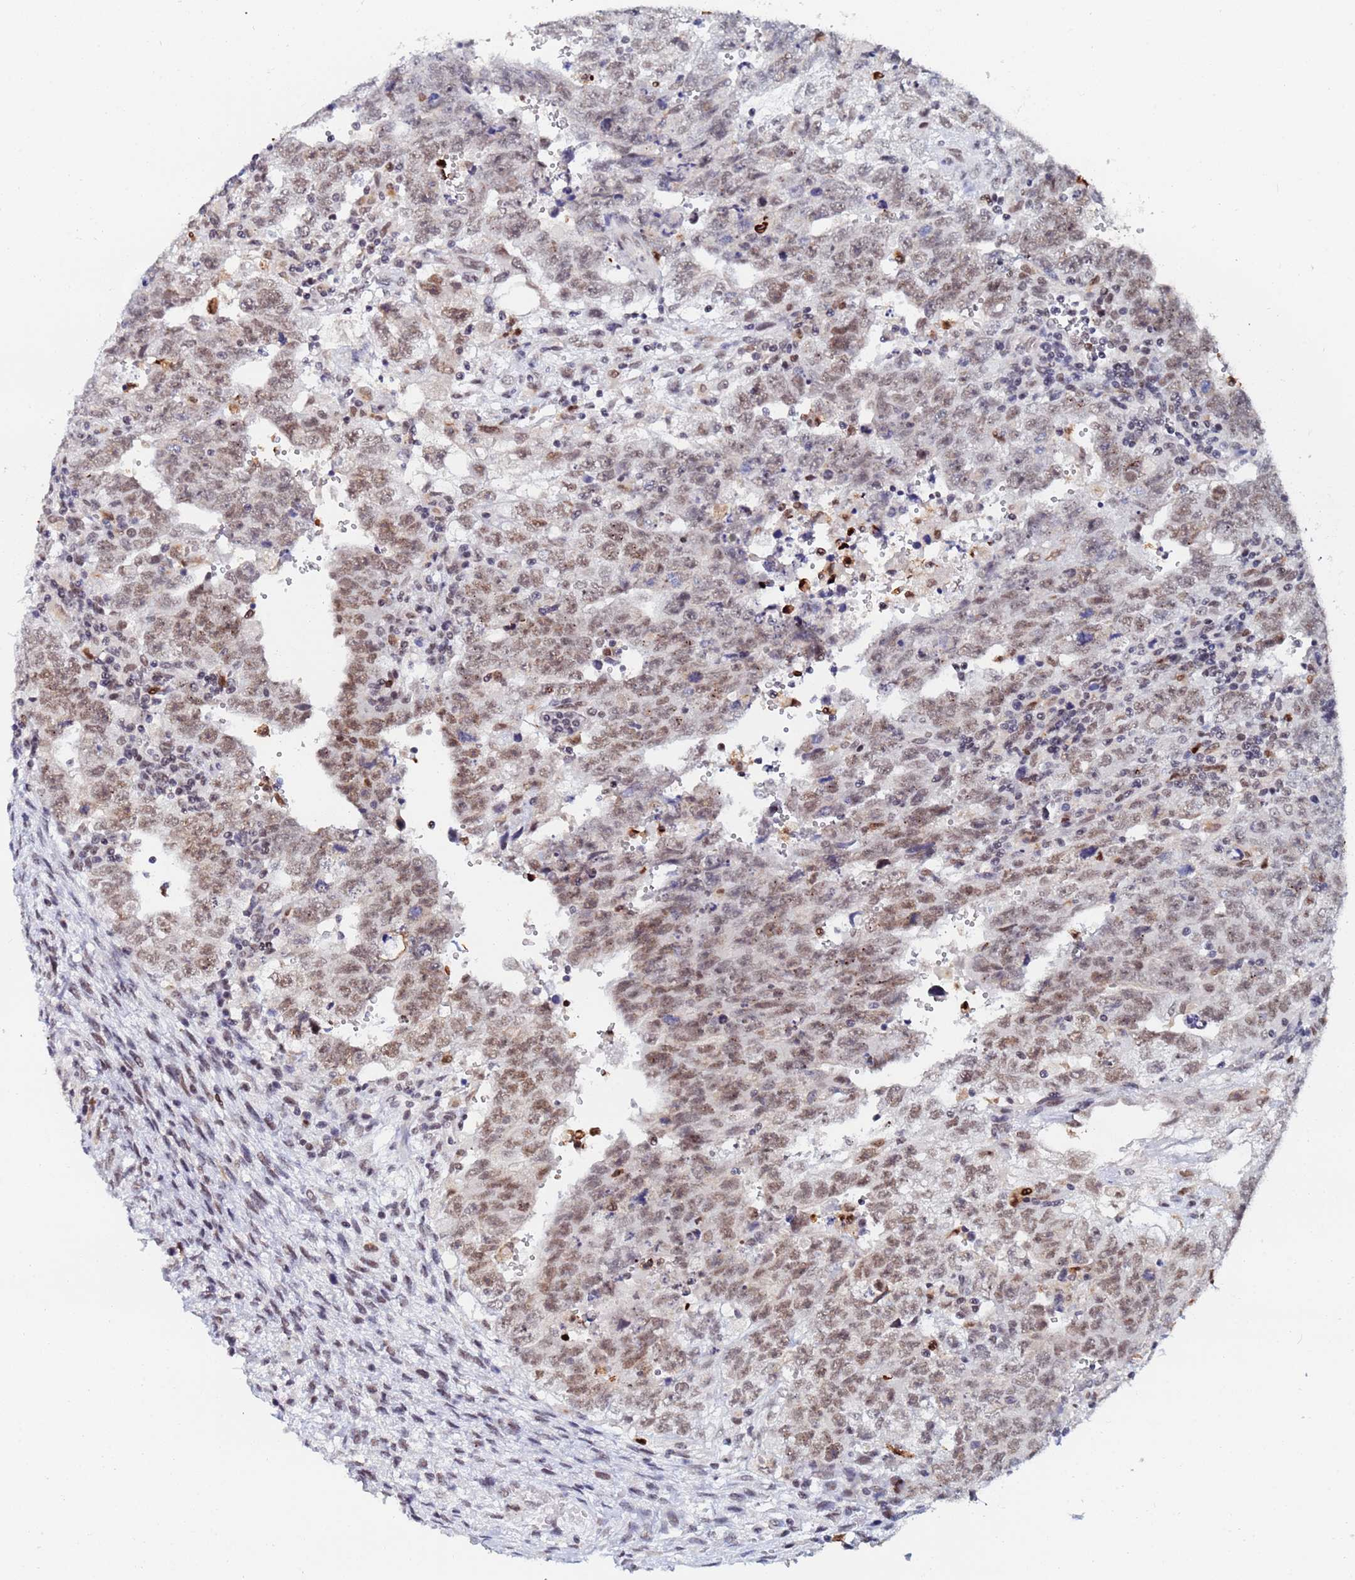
{"staining": {"intensity": "moderate", "quantity": ">75%", "location": "nuclear"}, "tissue": "testis cancer", "cell_type": "Tumor cells", "image_type": "cancer", "snomed": [{"axis": "morphology", "description": "Carcinoma, Embryonal, NOS"}, {"axis": "topography", "description": "Testis"}], "caption": "Protein analysis of testis cancer (embryonal carcinoma) tissue shows moderate nuclear expression in about >75% of tumor cells.", "gene": "MTCL1", "patient": {"sex": "male", "age": 28}}